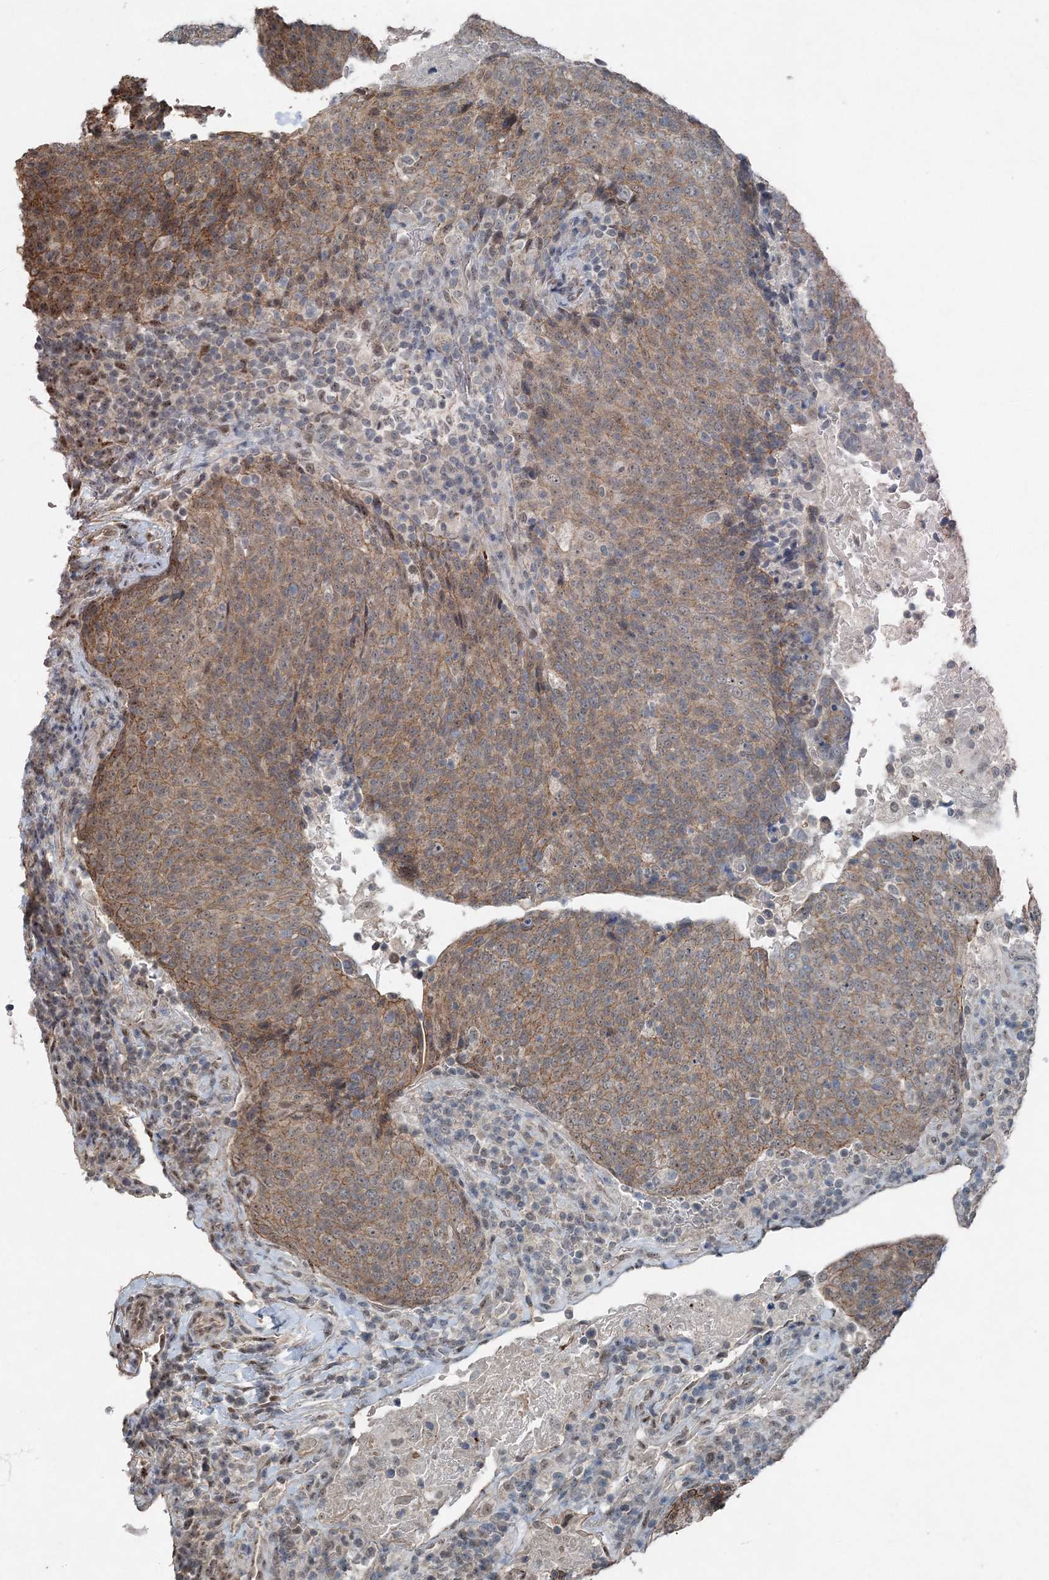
{"staining": {"intensity": "moderate", "quantity": "25%-75%", "location": "cytoplasmic/membranous"}, "tissue": "head and neck cancer", "cell_type": "Tumor cells", "image_type": "cancer", "snomed": [{"axis": "morphology", "description": "Squamous cell carcinoma, NOS"}, {"axis": "morphology", "description": "Squamous cell carcinoma, metastatic, NOS"}, {"axis": "topography", "description": "Lymph node"}, {"axis": "topography", "description": "Head-Neck"}], "caption": "Head and neck squamous cell carcinoma stained for a protein displays moderate cytoplasmic/membranous positivity in tumor cells.", "gene": "VSIG2", "patient": {"sex": "male", "age": 62}}